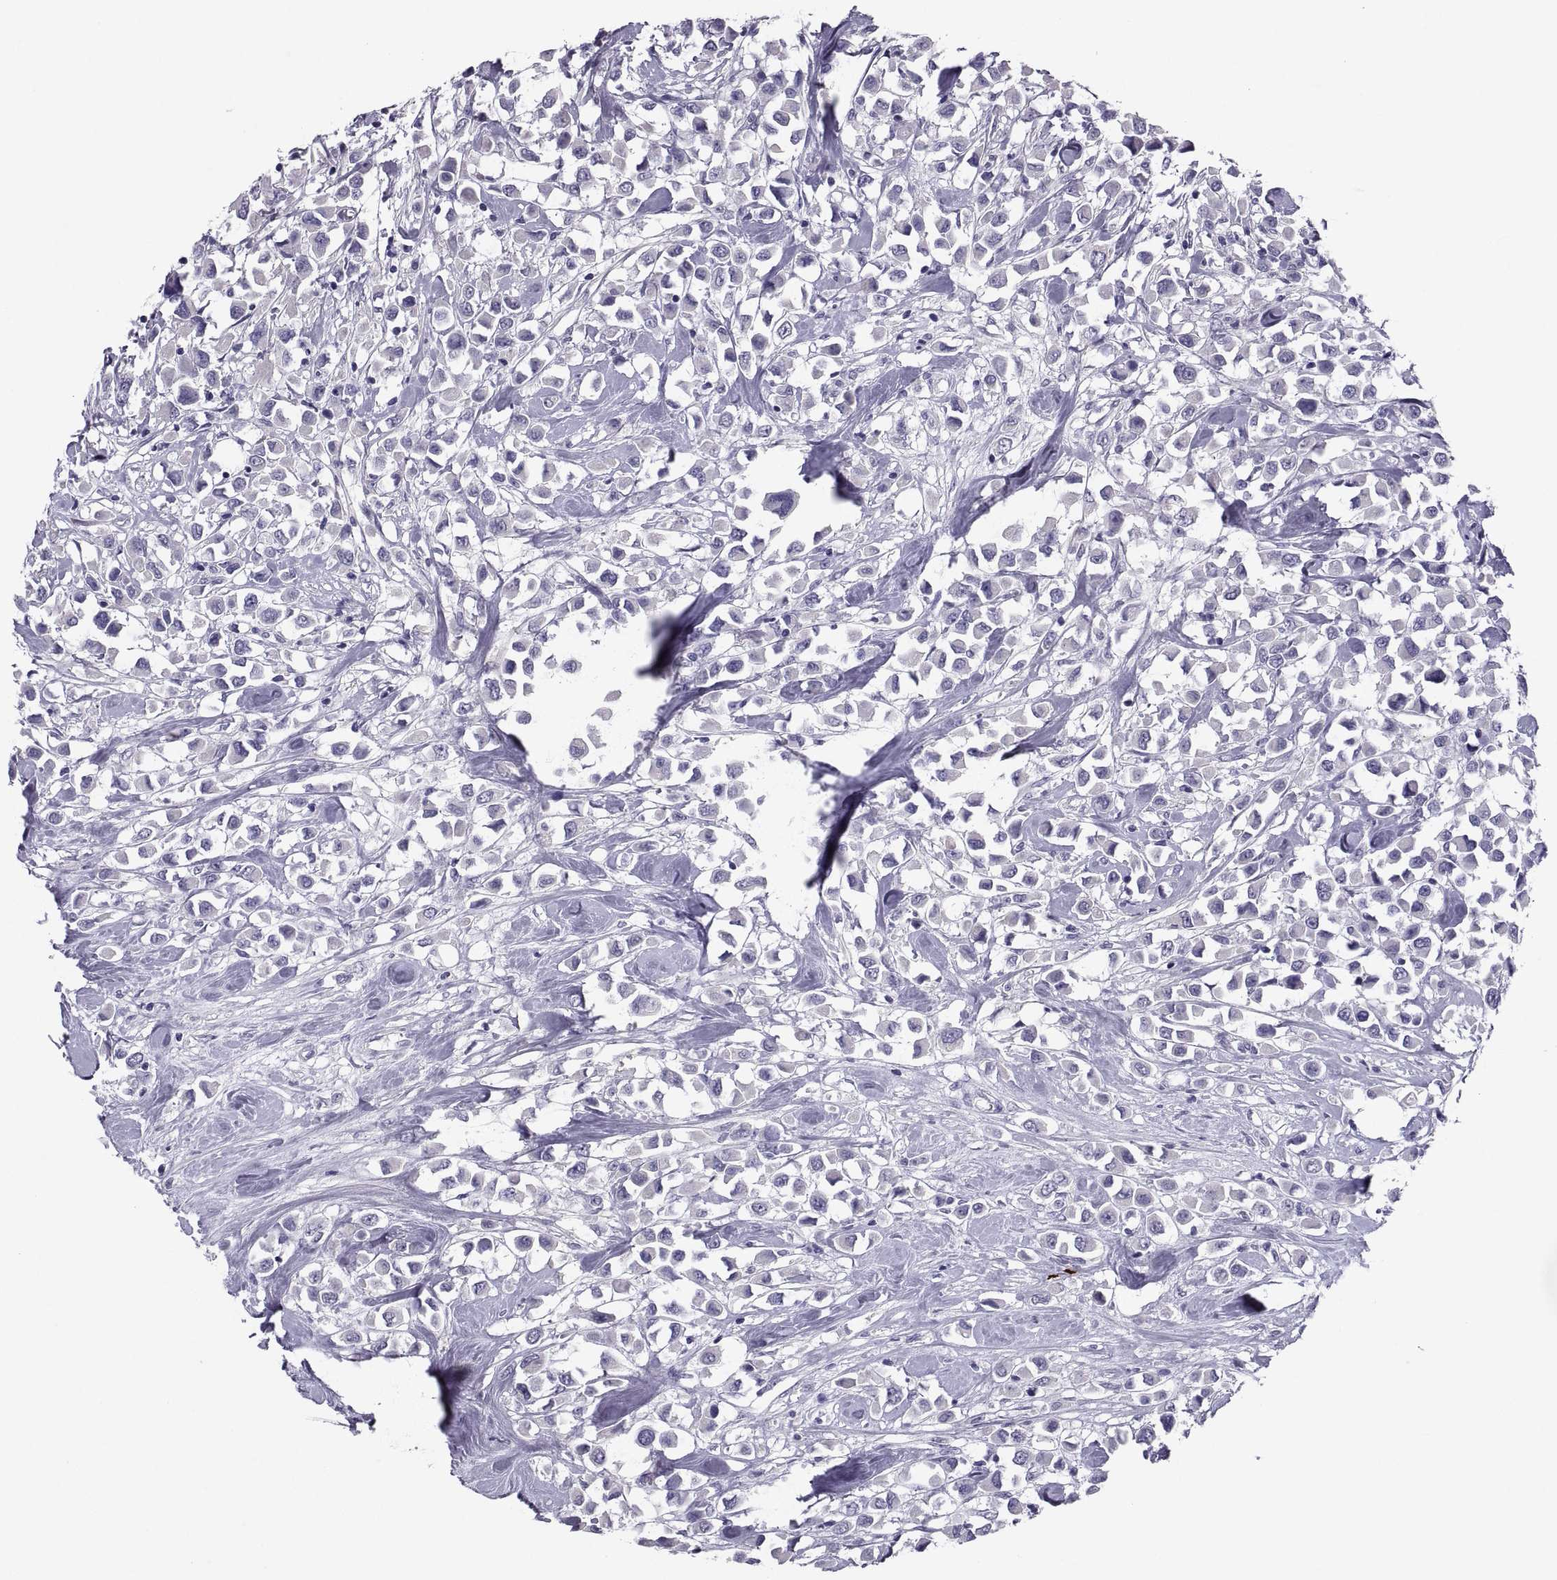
{"staining": {"intensity": "negative", "quantity": "none", "location": "none"}, "tissue": "breast cancer", "cell_type": "Tumor cells", "image_type": "cancer", "snomed": [{"axis": "morphology", "description": "Duct carcinoma"}, {"axis": "topography", "description": "Breast"}], "caption": "Tumor cells show no significant expression in breast invasive ductal carcinoma.", "gene": "IGSF1", "patient": {"sex": "female", "age": 61}}